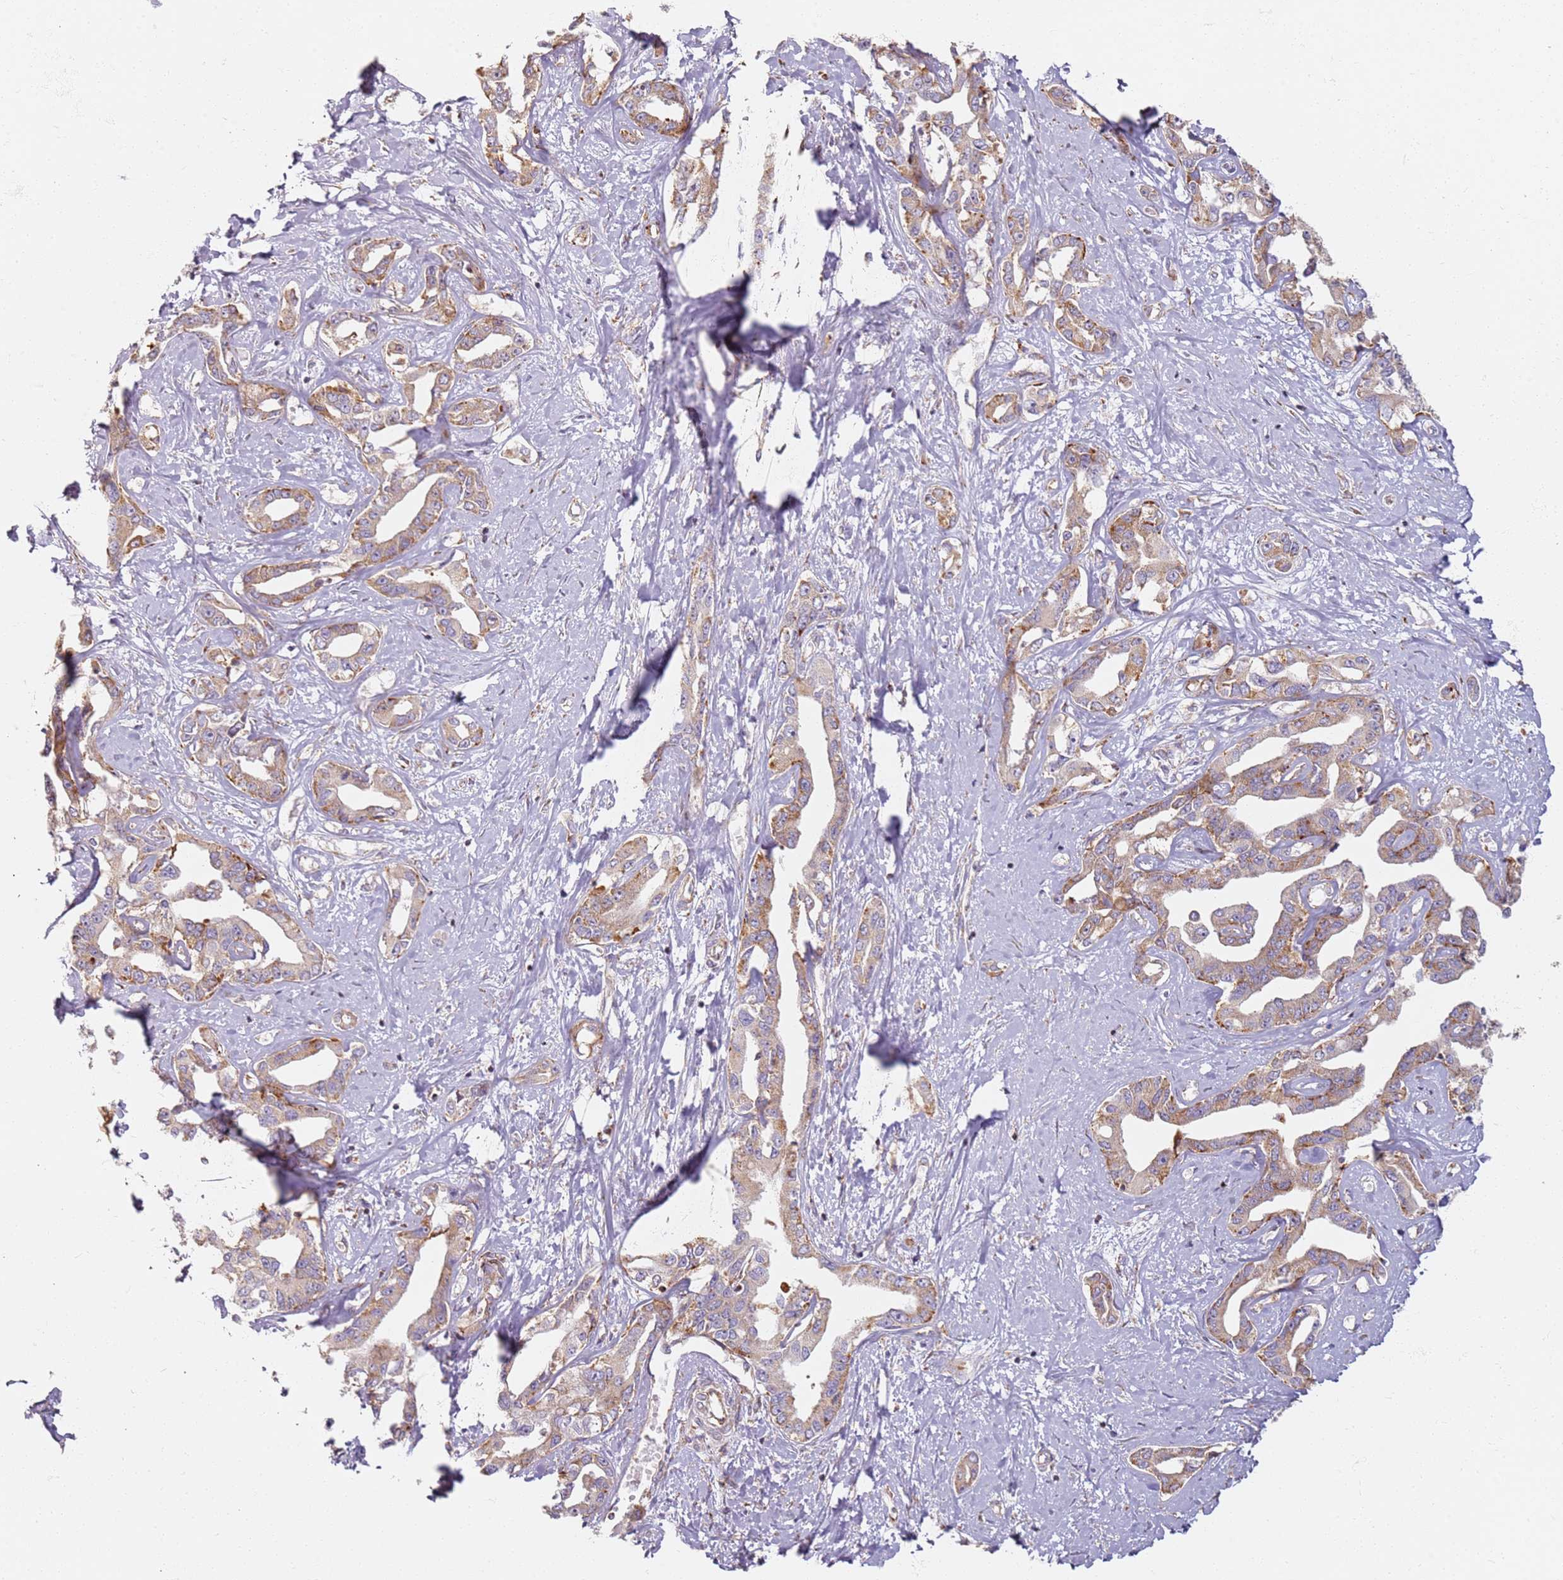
{"staining": {"intensity": "moderate", "quantity": "25%-75%", "location": "cytoplasmic/membranous"}, "tissue": "liver cancer", "cell_type": "Tumor cells", "image_type": "cancer", "snomed": [{"axis": "morphology", "description": "Cholangiocarcinoma"}, {"axis": "topography", "description": "Liver"}], "caption": "Liver cholangiocarcinoma stained for a protein (brown) reveals moderate cytoplasmic/membranous positive positivity in approximately 25%-75% of tumor cells.", "gene": "PROKR2", "patient": {"sex": "male", "age": 59}}